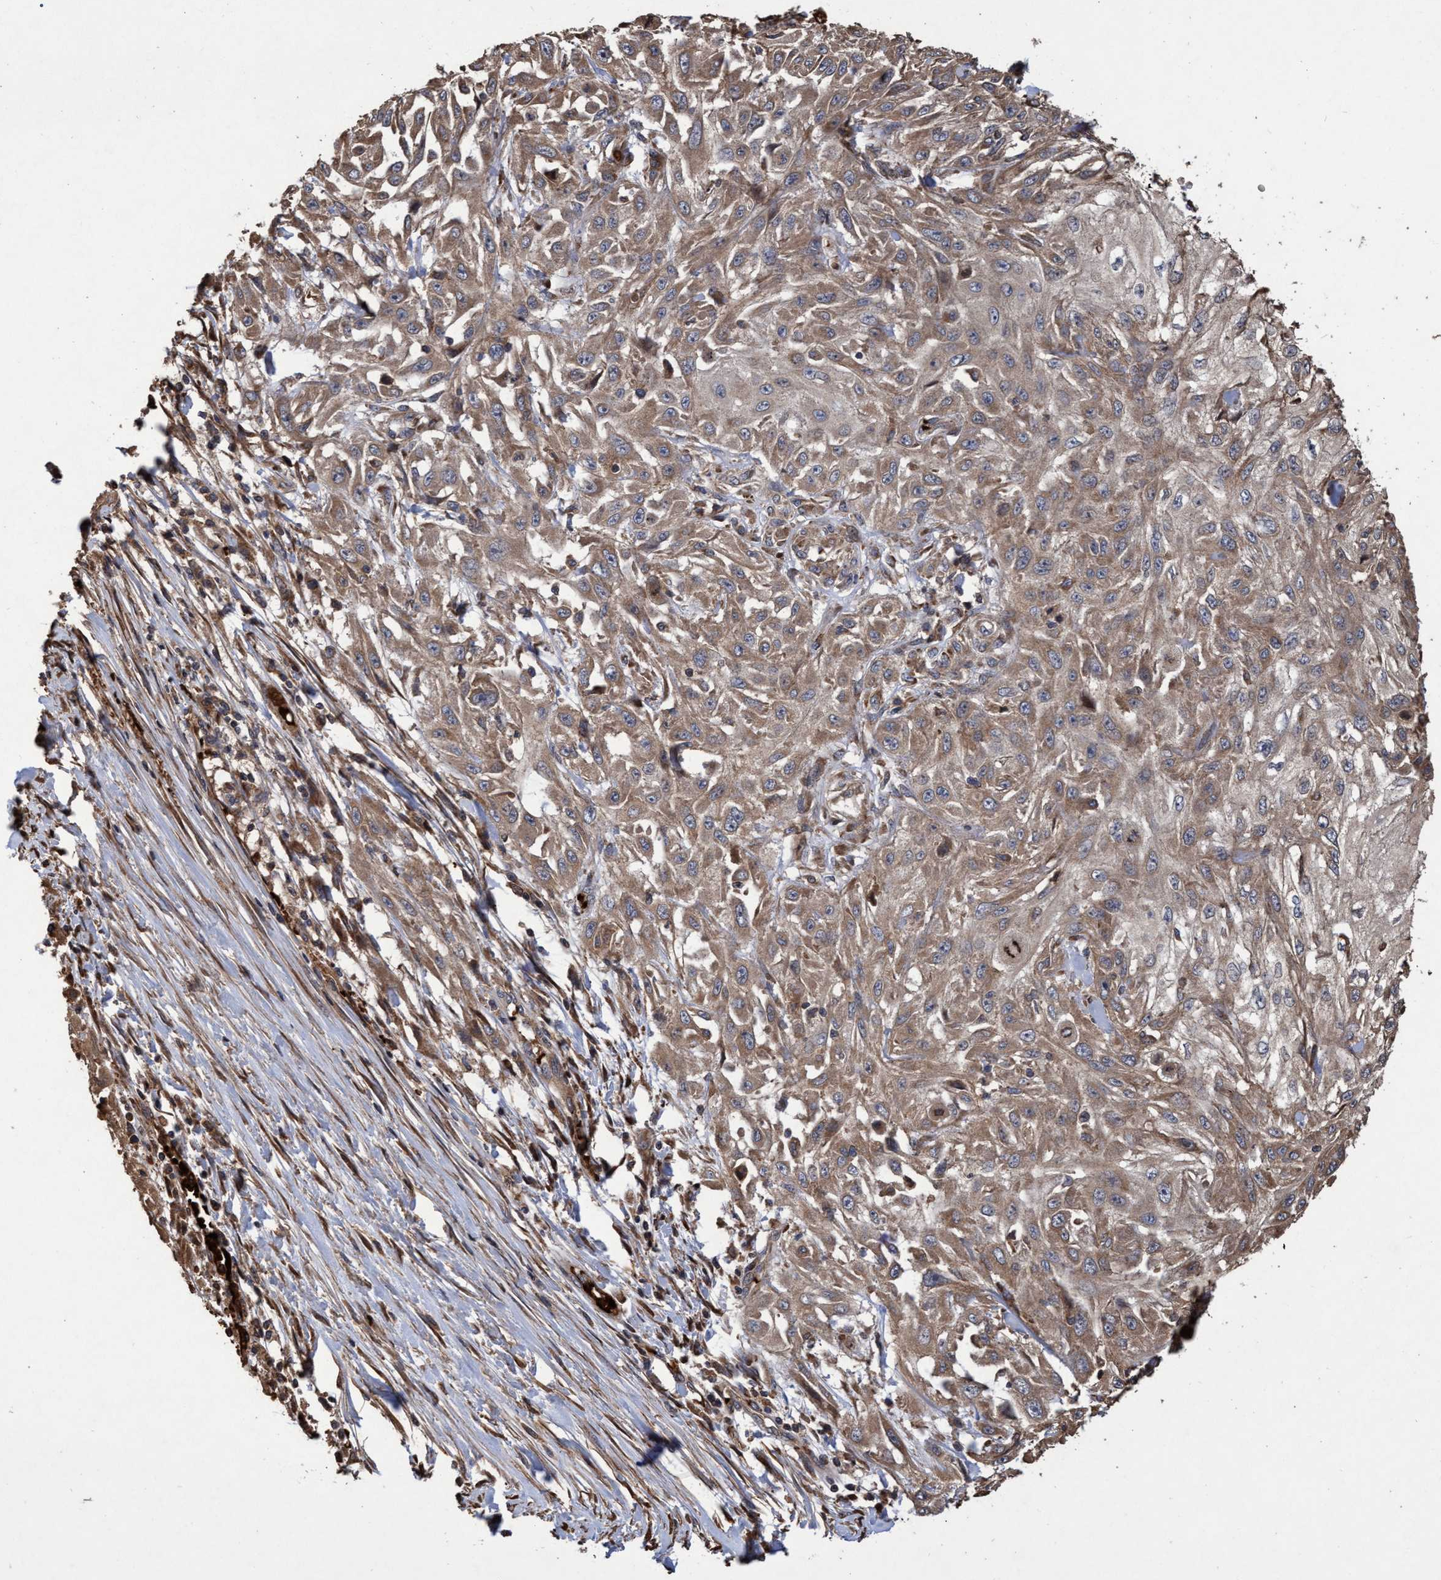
{"staining": {"intensity": "moderate", "quantity": "25%-75%", "location": "cytoplasmic/membranous"}, "tissue": "skin cancer", "cell_type": "Tumor cells", "image_type": "cancer", "snomed": [{"axis": "morphology", "description": "Squamous cell carcinoma, NOS"}, {"axis": "morphology", "description": "Squamous cell carcinoma, metastatic, NOS"}, {"axis": "topography", "description": "Skin"}, {"axis": "topography", "description": "Lymph node"}], "caption": "Human skin squamous cell carcinoma stained for a protein (brown) exhibits moderate cytoplasmic/membranous positive positivity in approximately 25%-75% of tumor cells.", "gene": "CHMP6", "patient": {"sex": "male", "age": 75}}